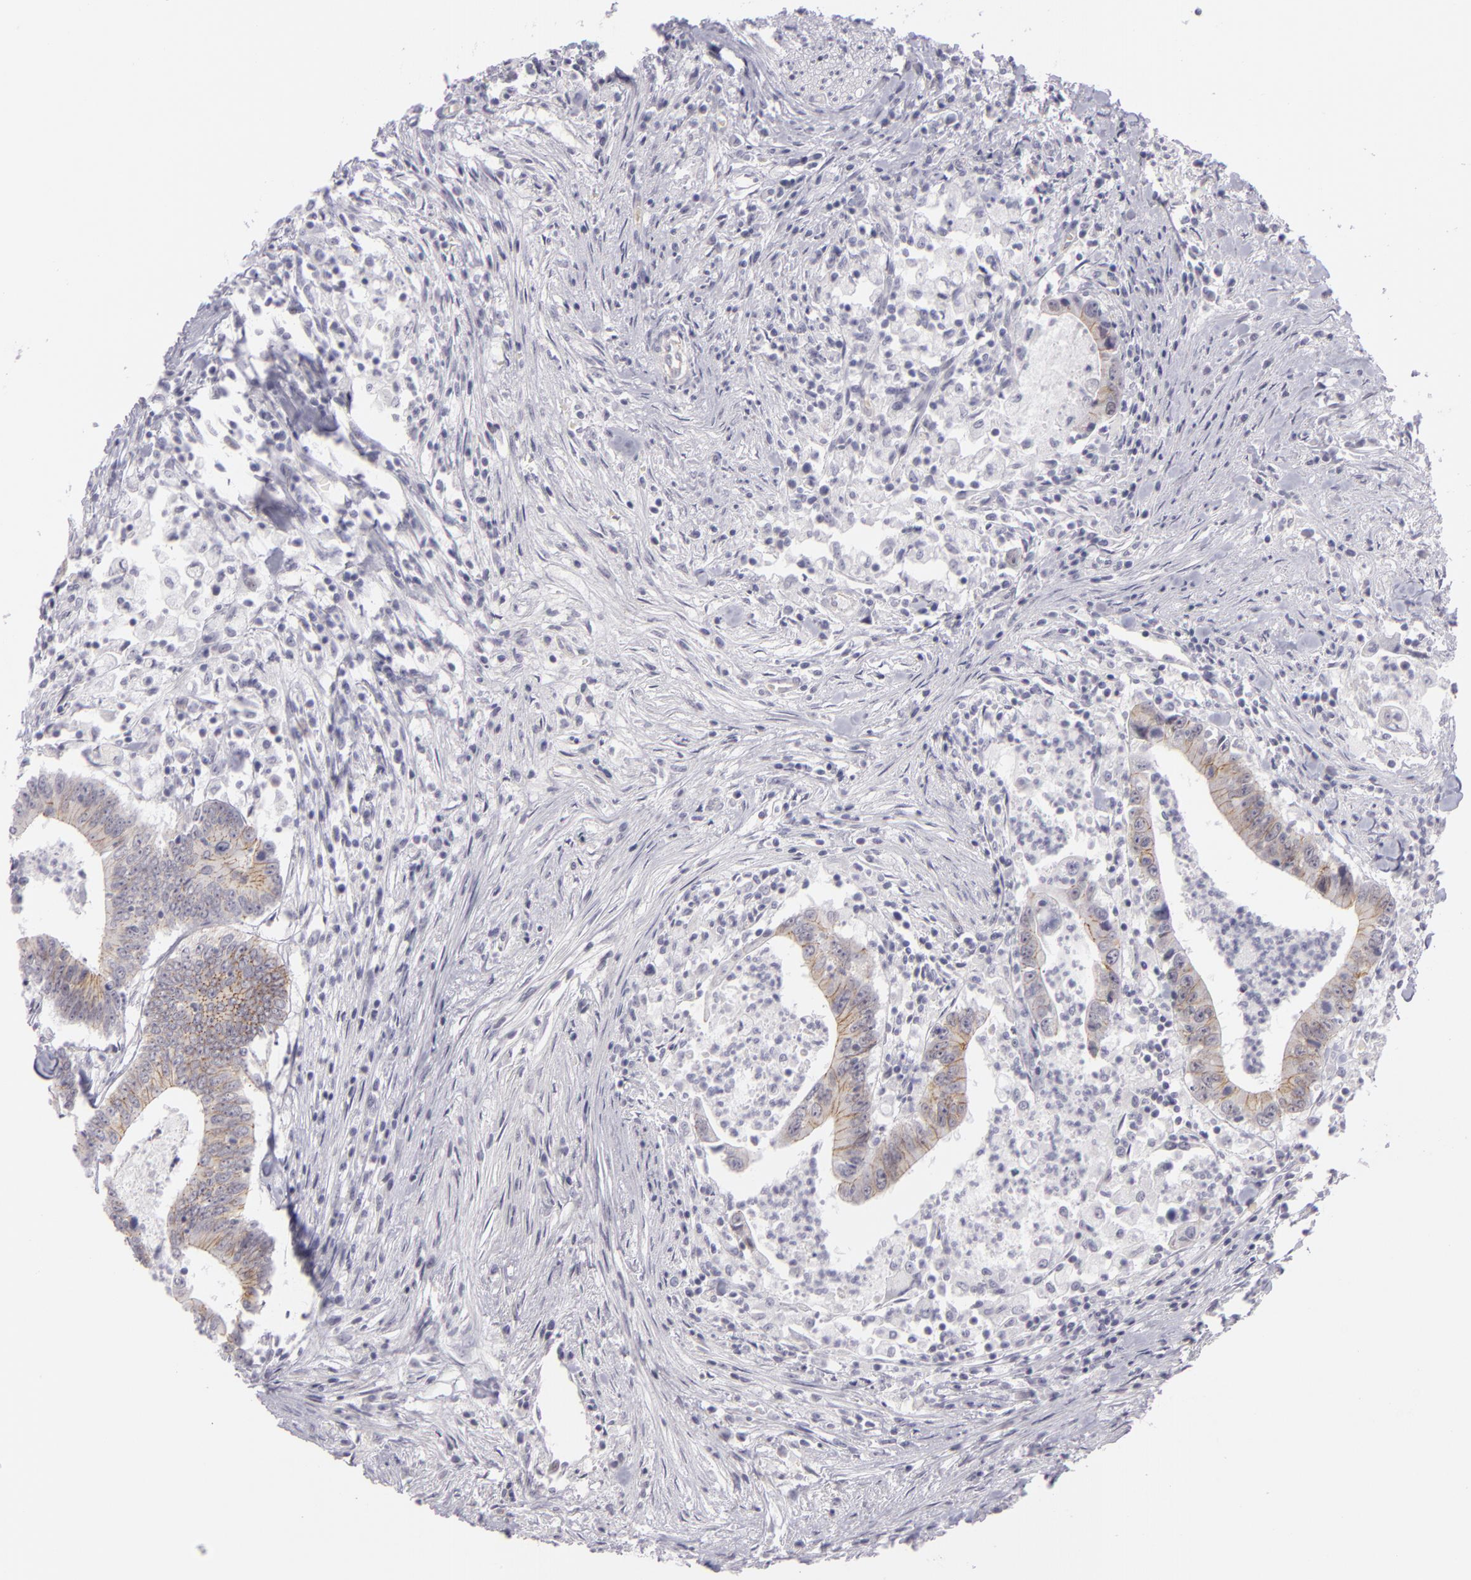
{"staining": {"intensity": "moderate", "quantity": "25%-75%", "location": "cytoplasmic/membranous"}, "tissue": "colorectal cancer", "cell_type": "Tumor cells", "image_type": "cancer", "snomed": [{"axis": "morphology", "description": "Adenocarcinoma, NOS"}, {"axis": "topography", "description": "Colon"}], "caption": "IHC (DAB) staining of human adenocarcinoma (colorectal) shows moderate cytoplasmic/membranous protein positivity in approximately 25%-75% of tumor cells.", "gene": "CTNNB1", "patient": {"sex": "male", "age": 55}}